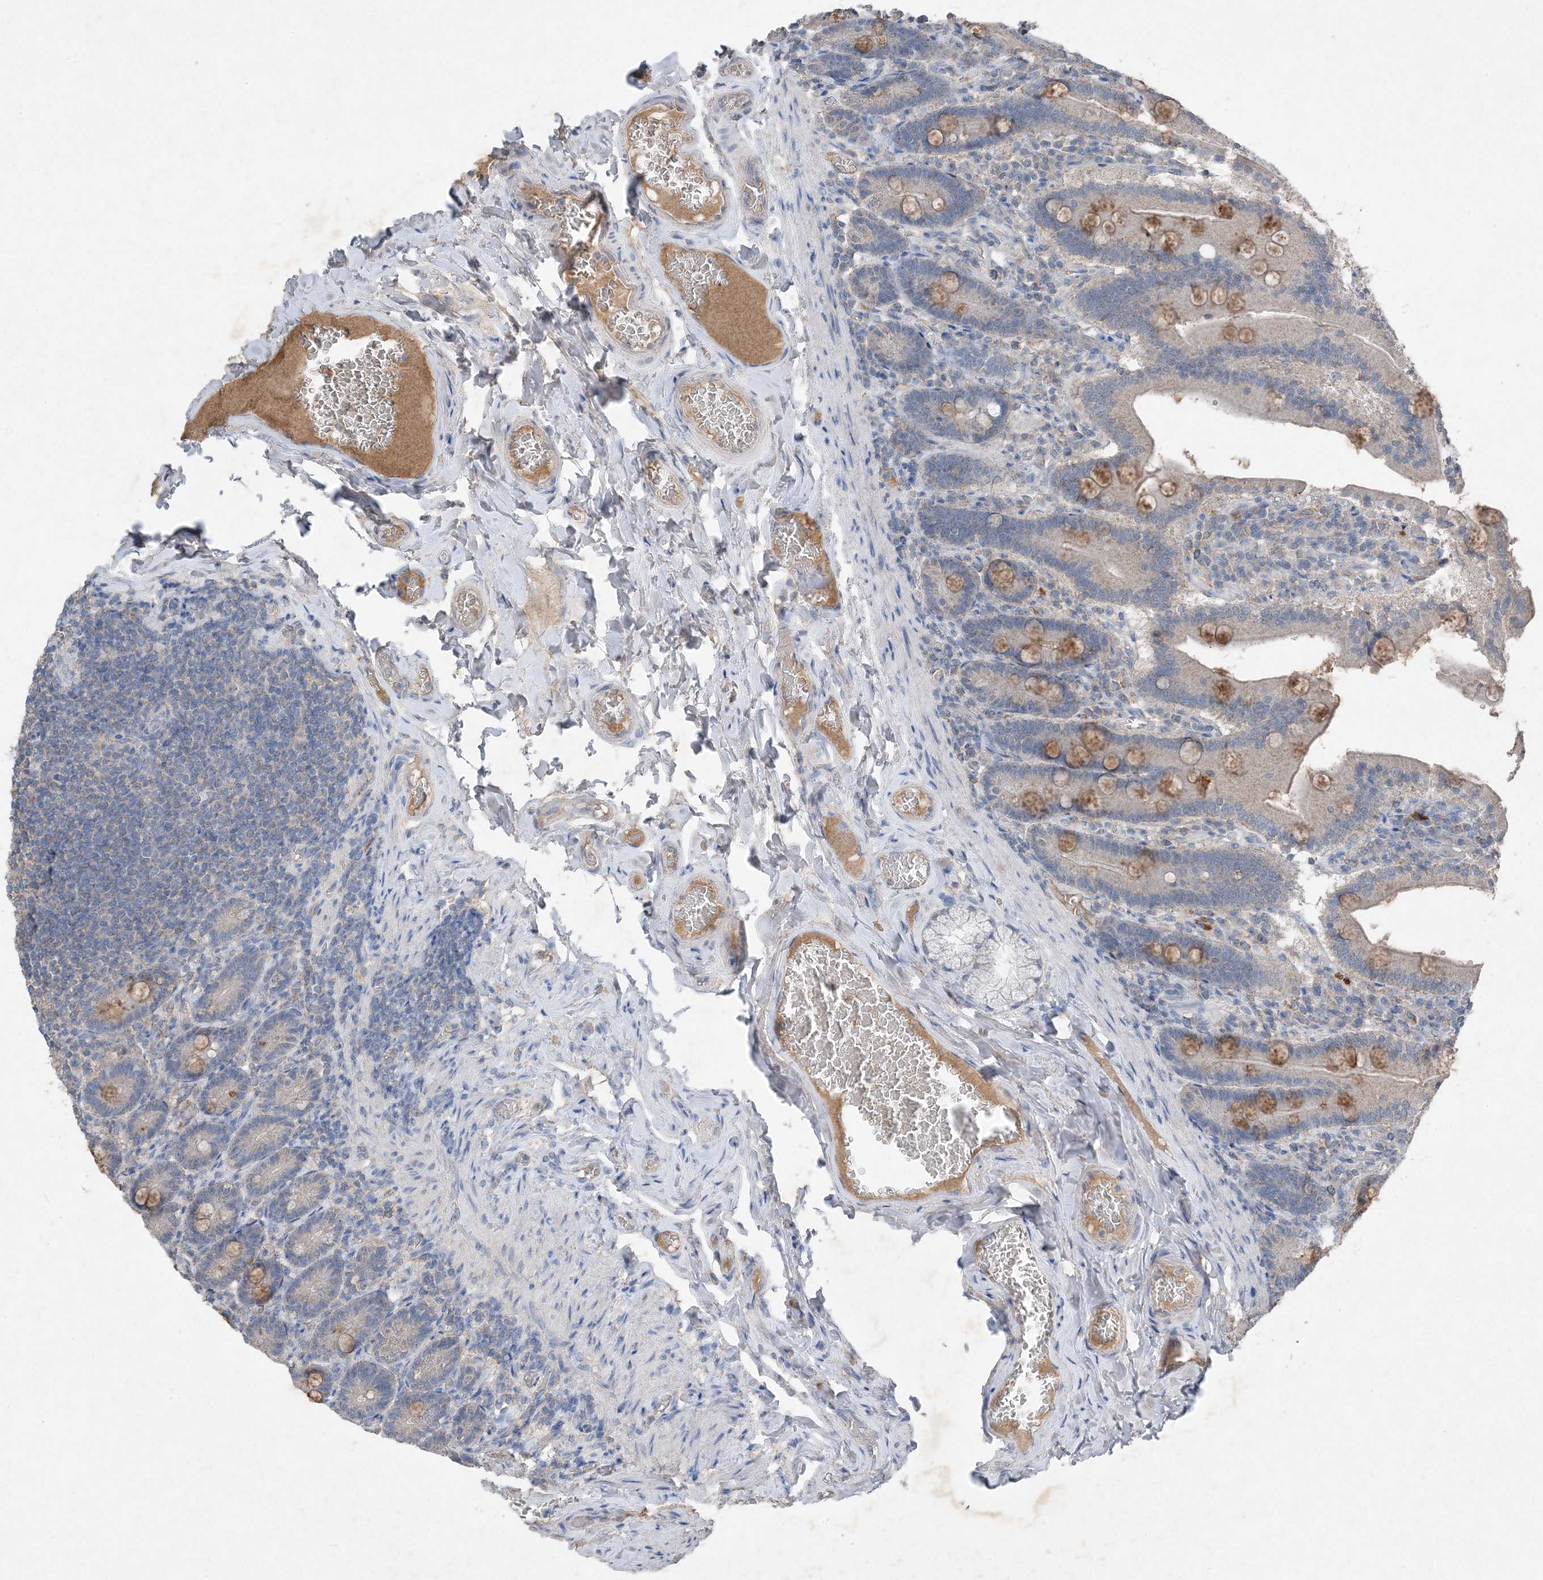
{"staining": {"intensity": "moderate", "quantity": "25%-75%", "location": "cytoplasmic/membranous"}, "tissue": "duodenum", "cell_type": "Glandular cells", "image_type": "normal", "snomed": [{"axis": "morphology", "description": "Normal tissue, NOS"}, {"axis": "topography", "description": "Duodenum"}], "caption": "This histopathology image displays immunohistochemistry (IHC) staining of normal duodenum, with medium moderate cytoplasmic/membranous expression in approximately 25%-75% of glandular cells.", "gene": "FCN3", "patient": {"sex": "female", "age": 62}}